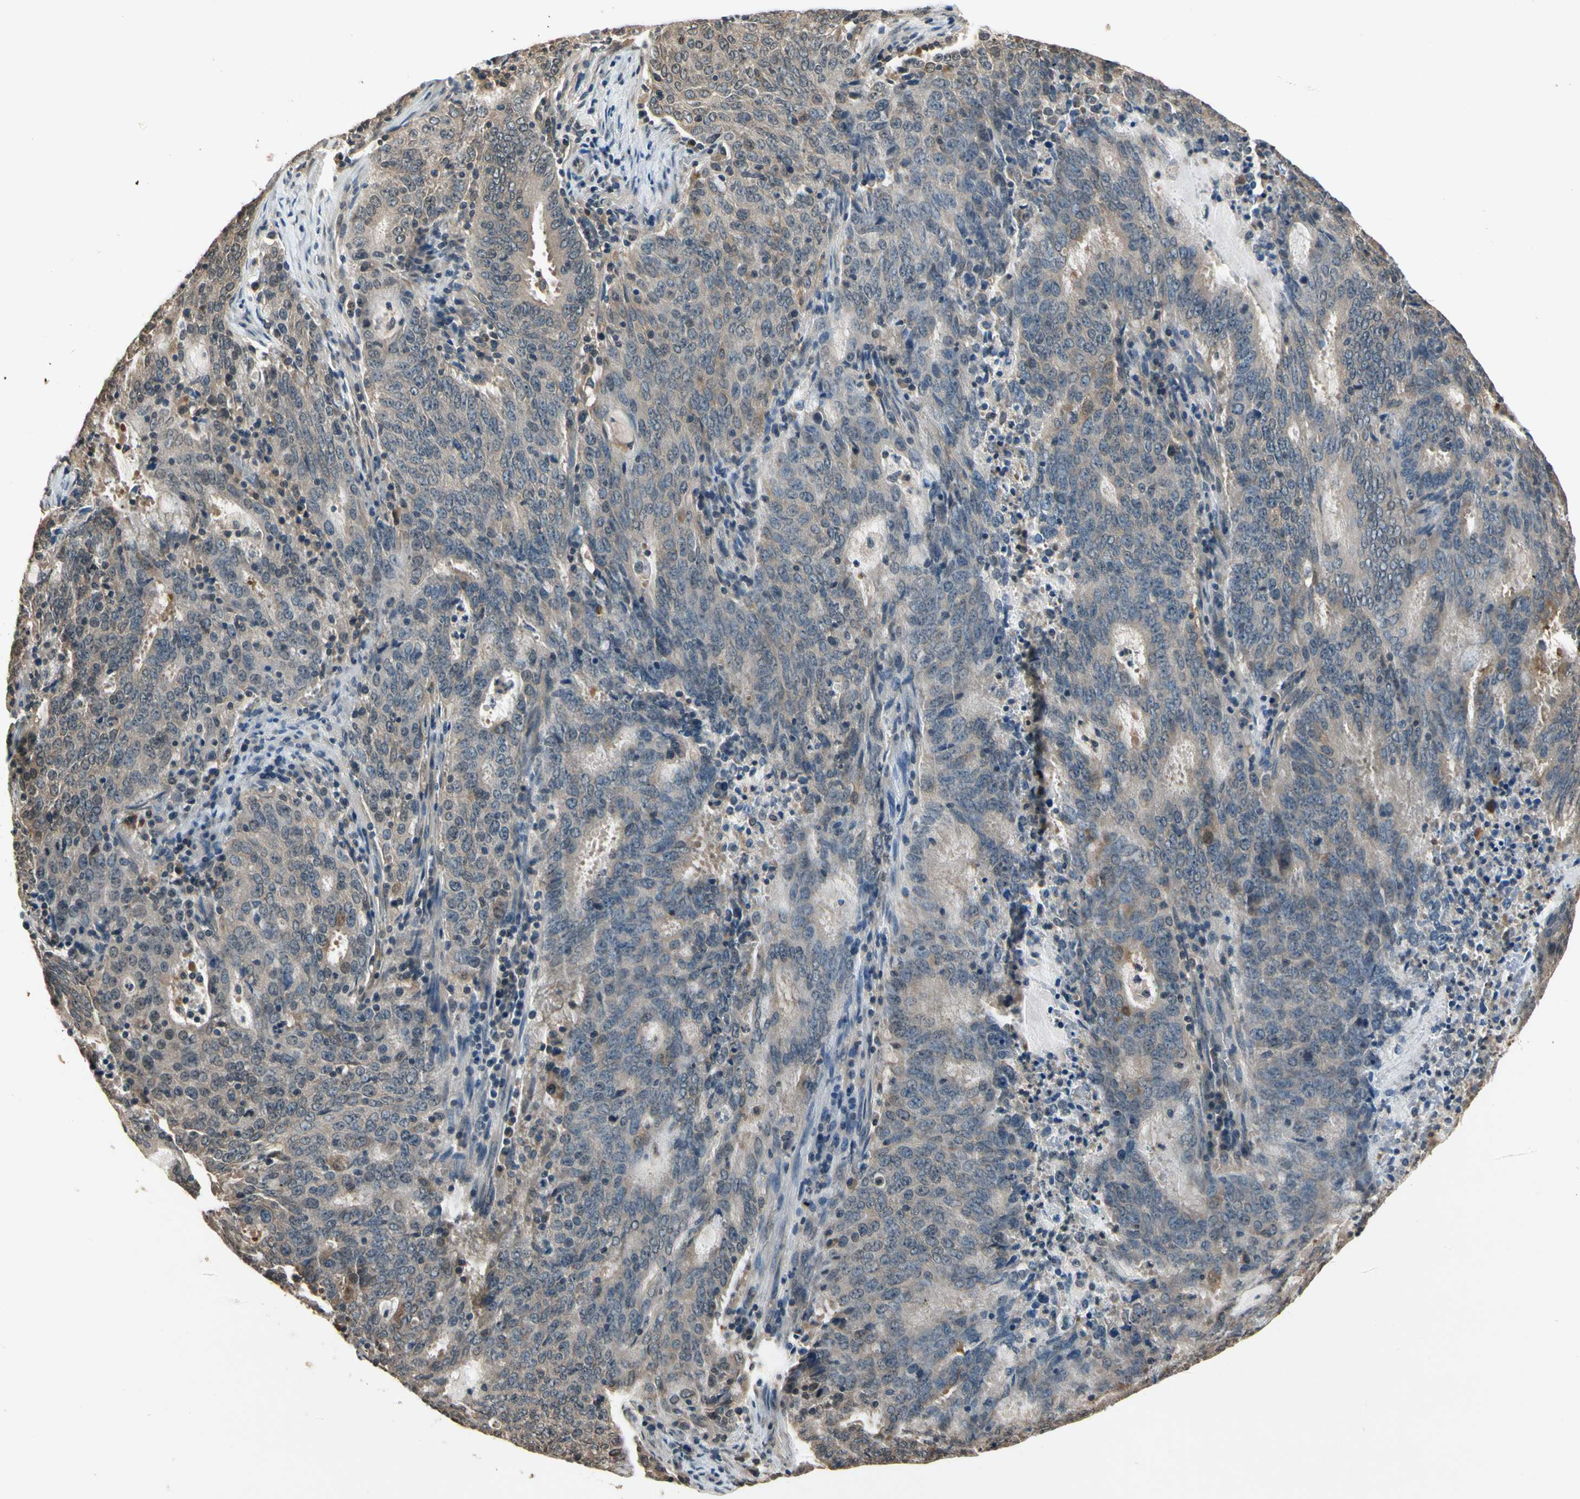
{"staining": {"intensity": "weak", "quantity": ">75%", "location": "cytoplasmic/membranous"}, "tissue": "cervical cancer", "cell_type": "Tumor cells", "image_type": "cancer", "snomed": [{"axis": "morphology", "description": "Adenocarcinoma, NOS"}, {"axis": "topography", "description": "Cervix"}], "caption": "Immunohistochemistry (DAB (3,3'-diaminobenzidine)) staining of human adenocarcinoma (cervical) displays weak cytoplasmic/membranous protein expression in approximately >75% of tumor cells.", "gene": "GCLC", "patient": {"sex": "female", "age": 44}}